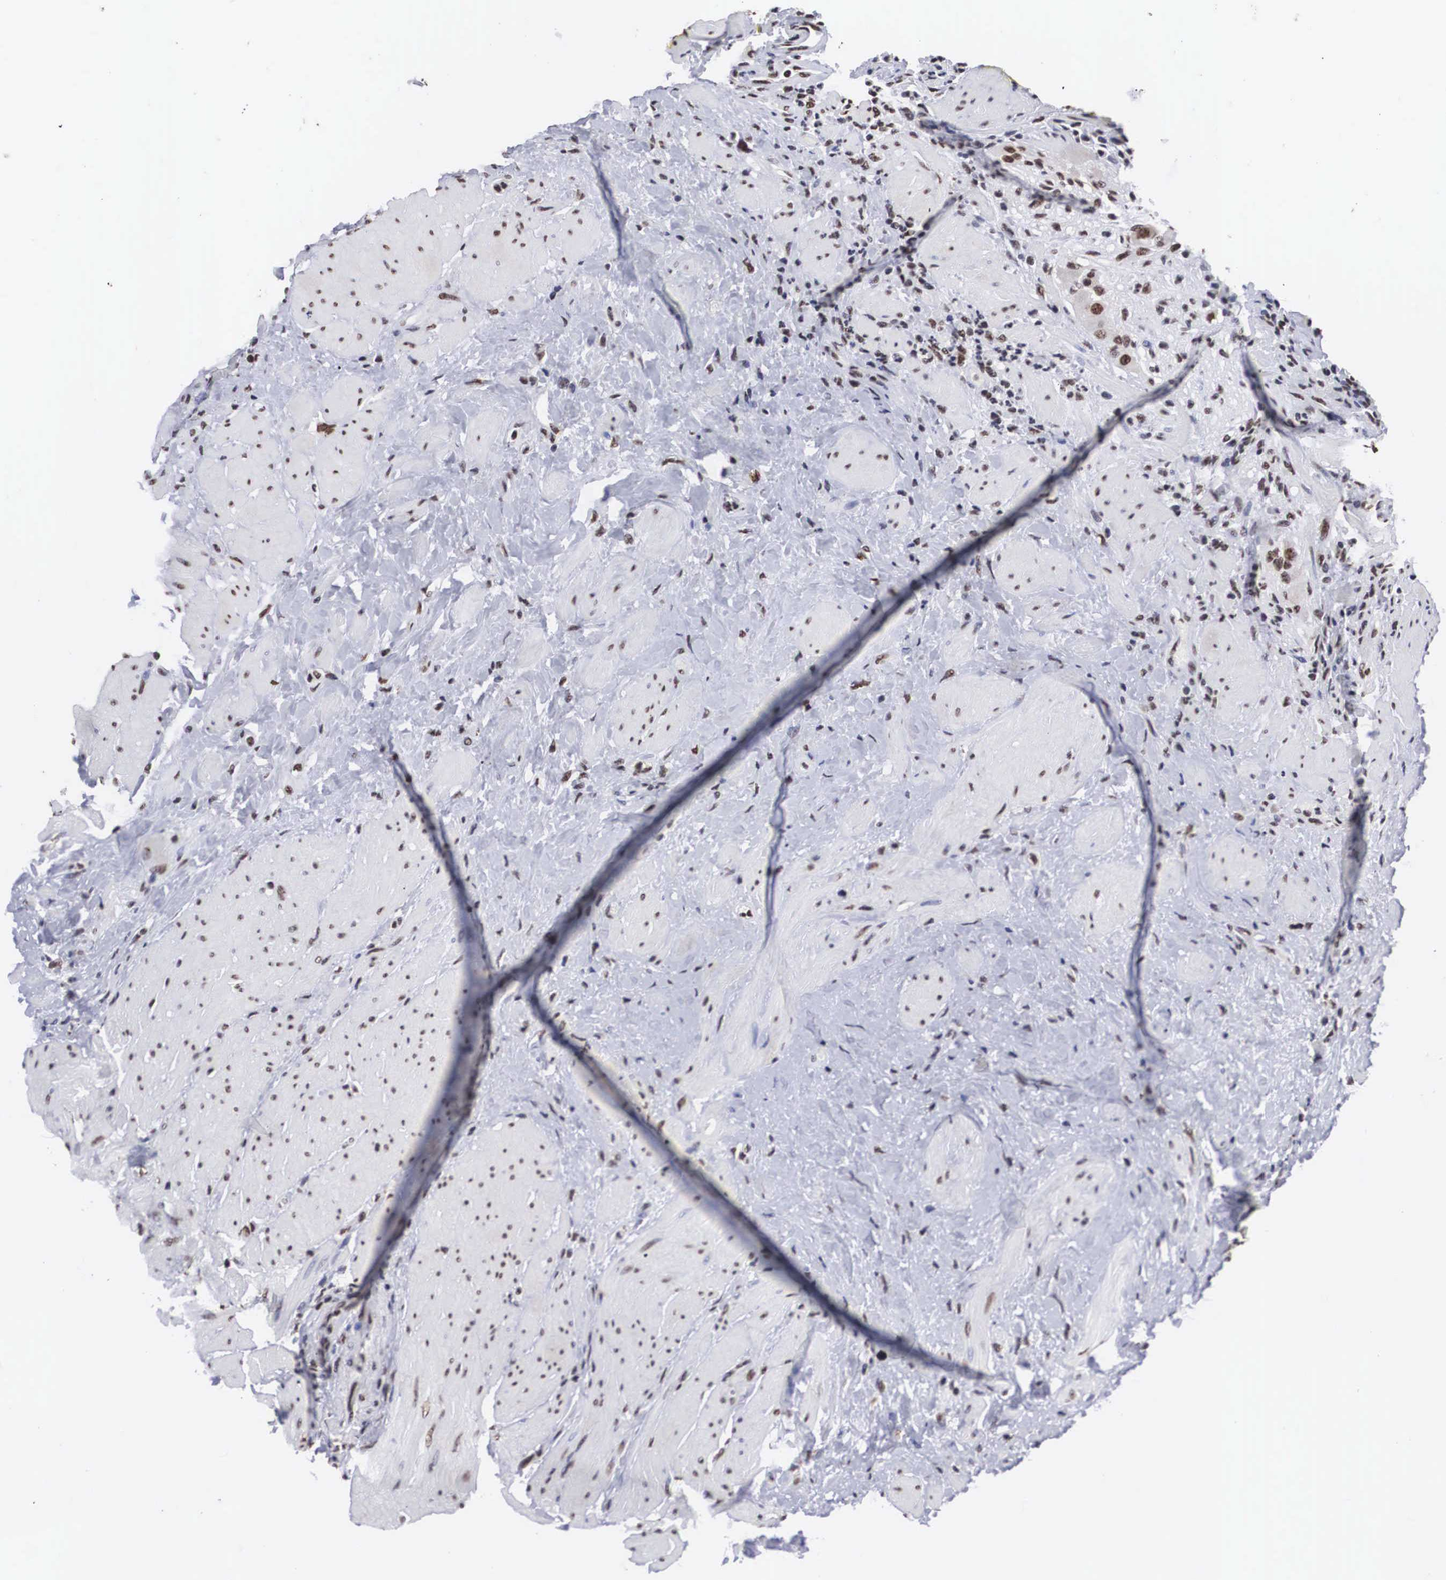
{"staining": {"intensity": "moderate", "quantity": ">75%", "location": "nuclear"}, "tissue": "colorectal cancer", "cell_type": "Tumor cells", "image_type": "cancer", "snomed": [{"axis": "morphology", "description": "Adenocarcinoma, NOS"}, {"axis": "topography", "description": "Rectum"}], "caption": "A brown stain labels moderate nuclear expression of a protein in human adenocarcinoma (colorectal) tumor cells.", "gene": "ACIN1", "patient": {"sex": "female", "age": 65}}